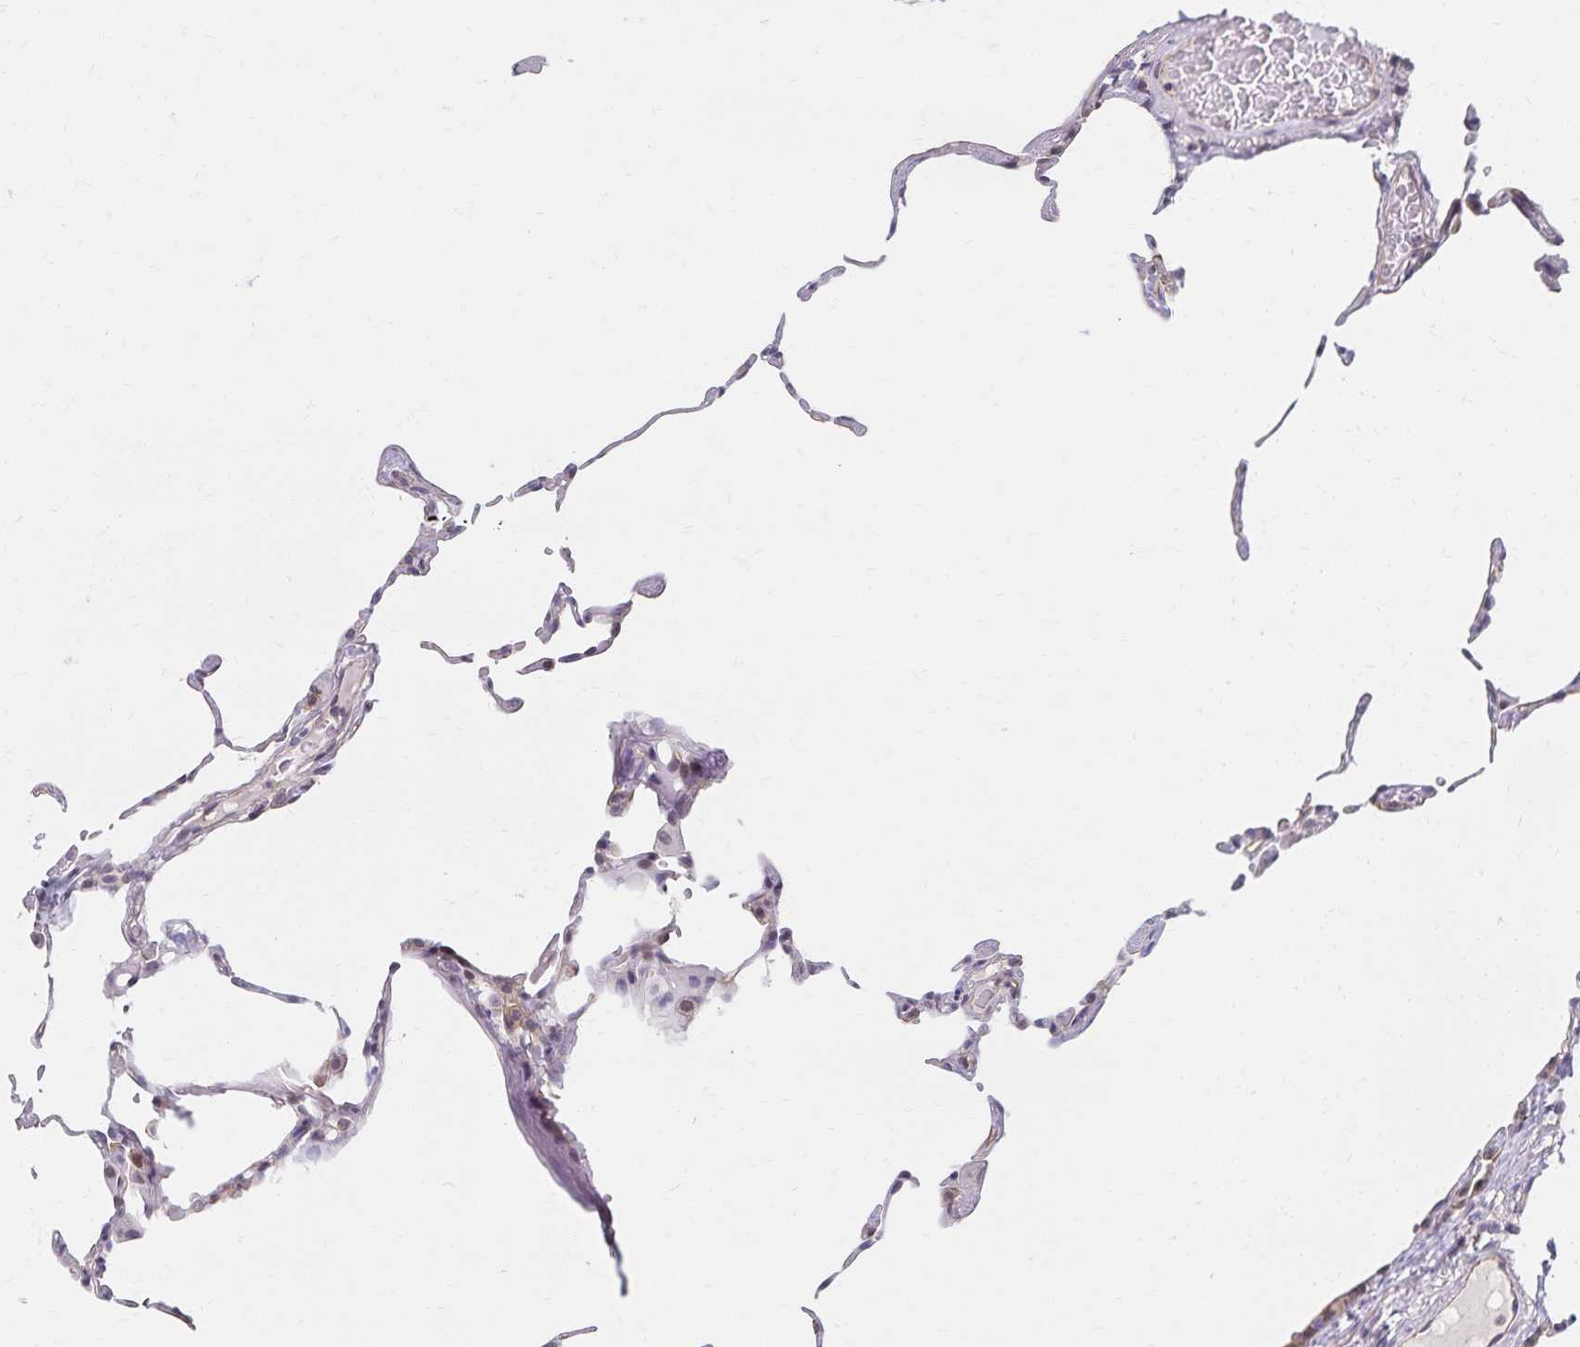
{"staining": {"intensity": "weak", "quantity": "<25%", "location": "cytoplasmic/membranous"}, "tissue": "lung", "cell_type": "Alveolar cells", "image_type": "normal", "snomed": [{"axis": "morphology", "description": "Normal tissue, NOS"}, {"axis": "topography", "description": "Lung"}], "caption": "Immunohistochemical staining of unremarkable lung displays no significant staining in alveolar cells.", "gene": "RAB9B", "patient": {"sex": "female", "age": 57}}